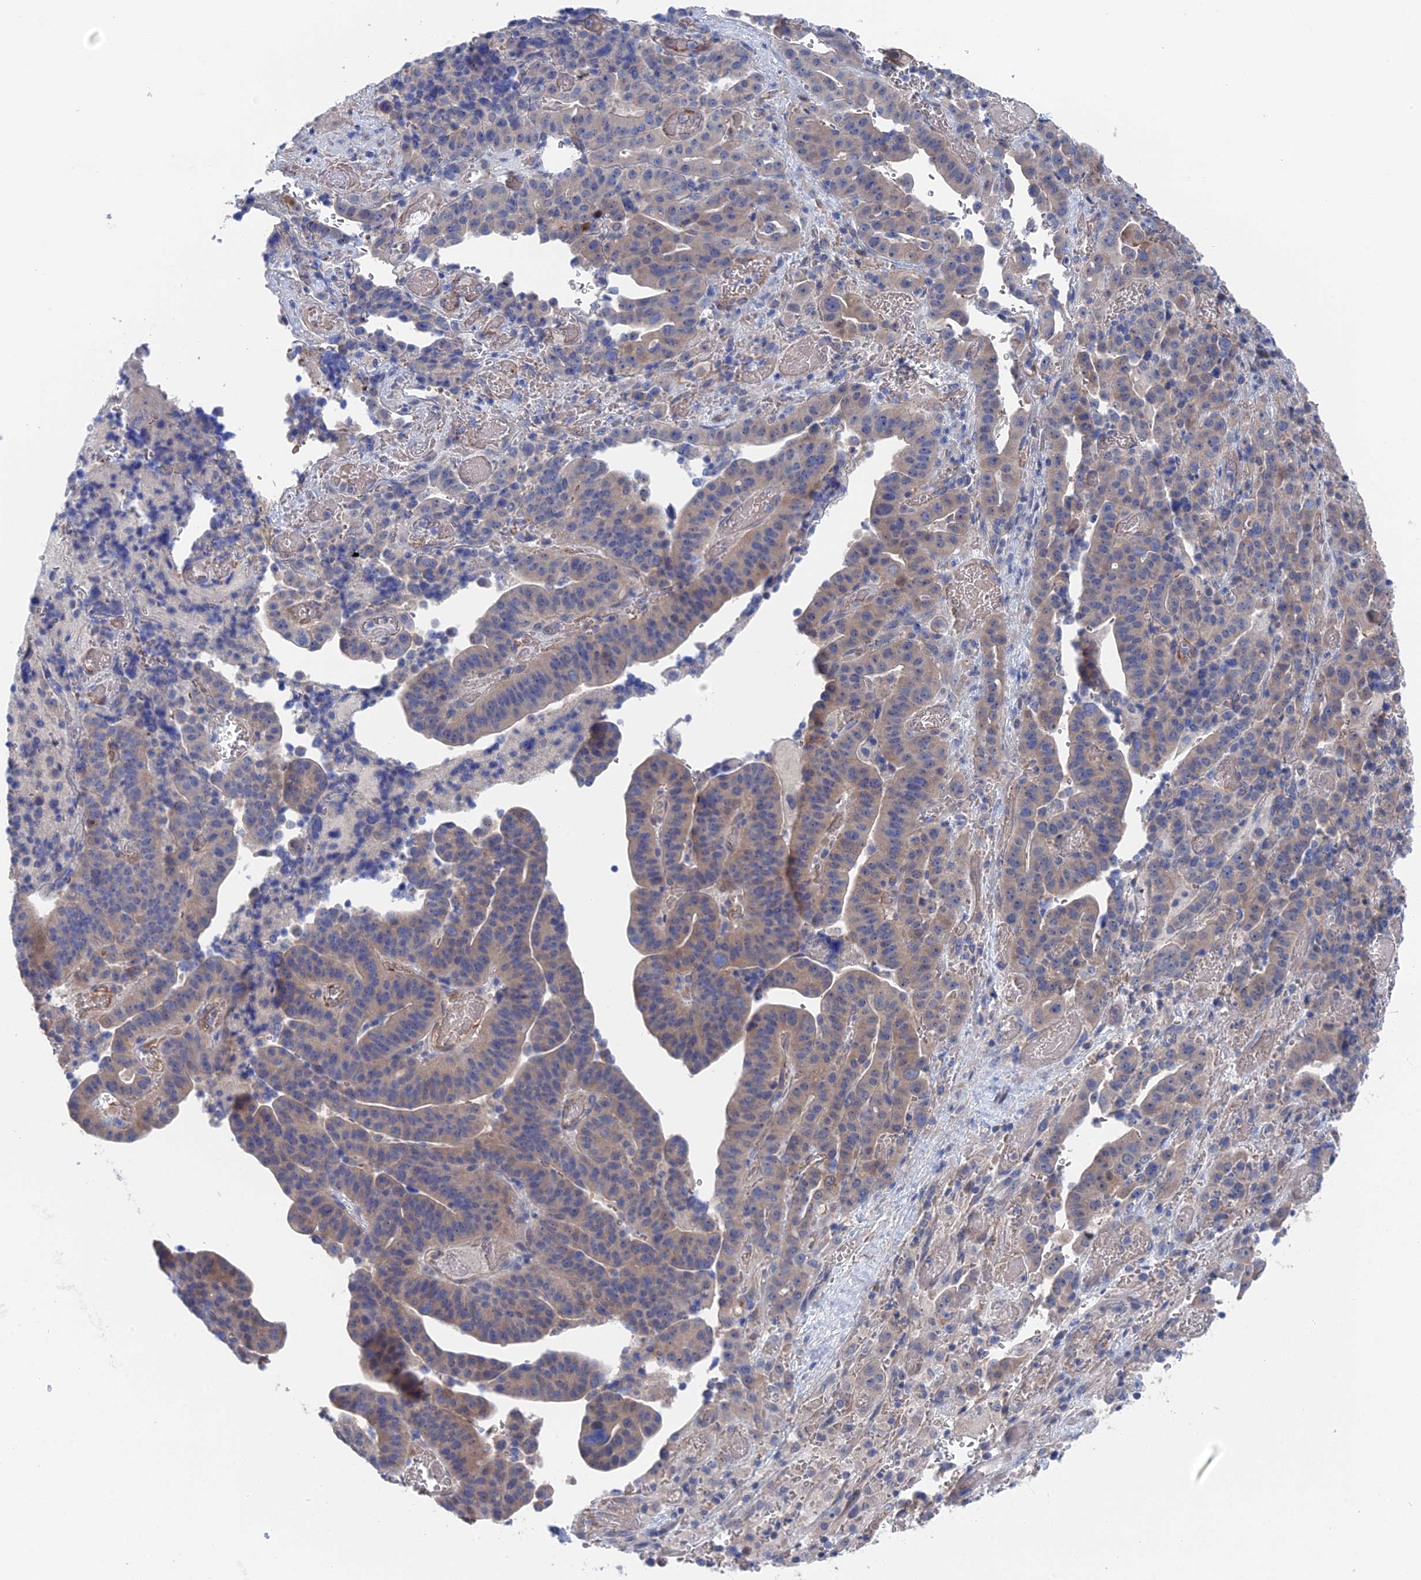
{"staining": {"intensity": "weak", "quantity": "<25%", "location": "cytoplasmic/membranous"}, "tissue": "stomach cancer", "cell_type": "Tumor cells", "image_type": "cancer", "snomed": [{"axis": "morphology", "description": "Adenocarcinoma, NOS"}, {"axis": "topography", "description": "Stomach"}], "caption": "The photomicrograph displays no staining of tumor cells in stomach cancer (adenocarcinoma). (DAB (3,3'-diaminobenzidine) IHC, high magnification).", "gene": "MTHFSD", "patient": {"sex": "male", "age": 48}}